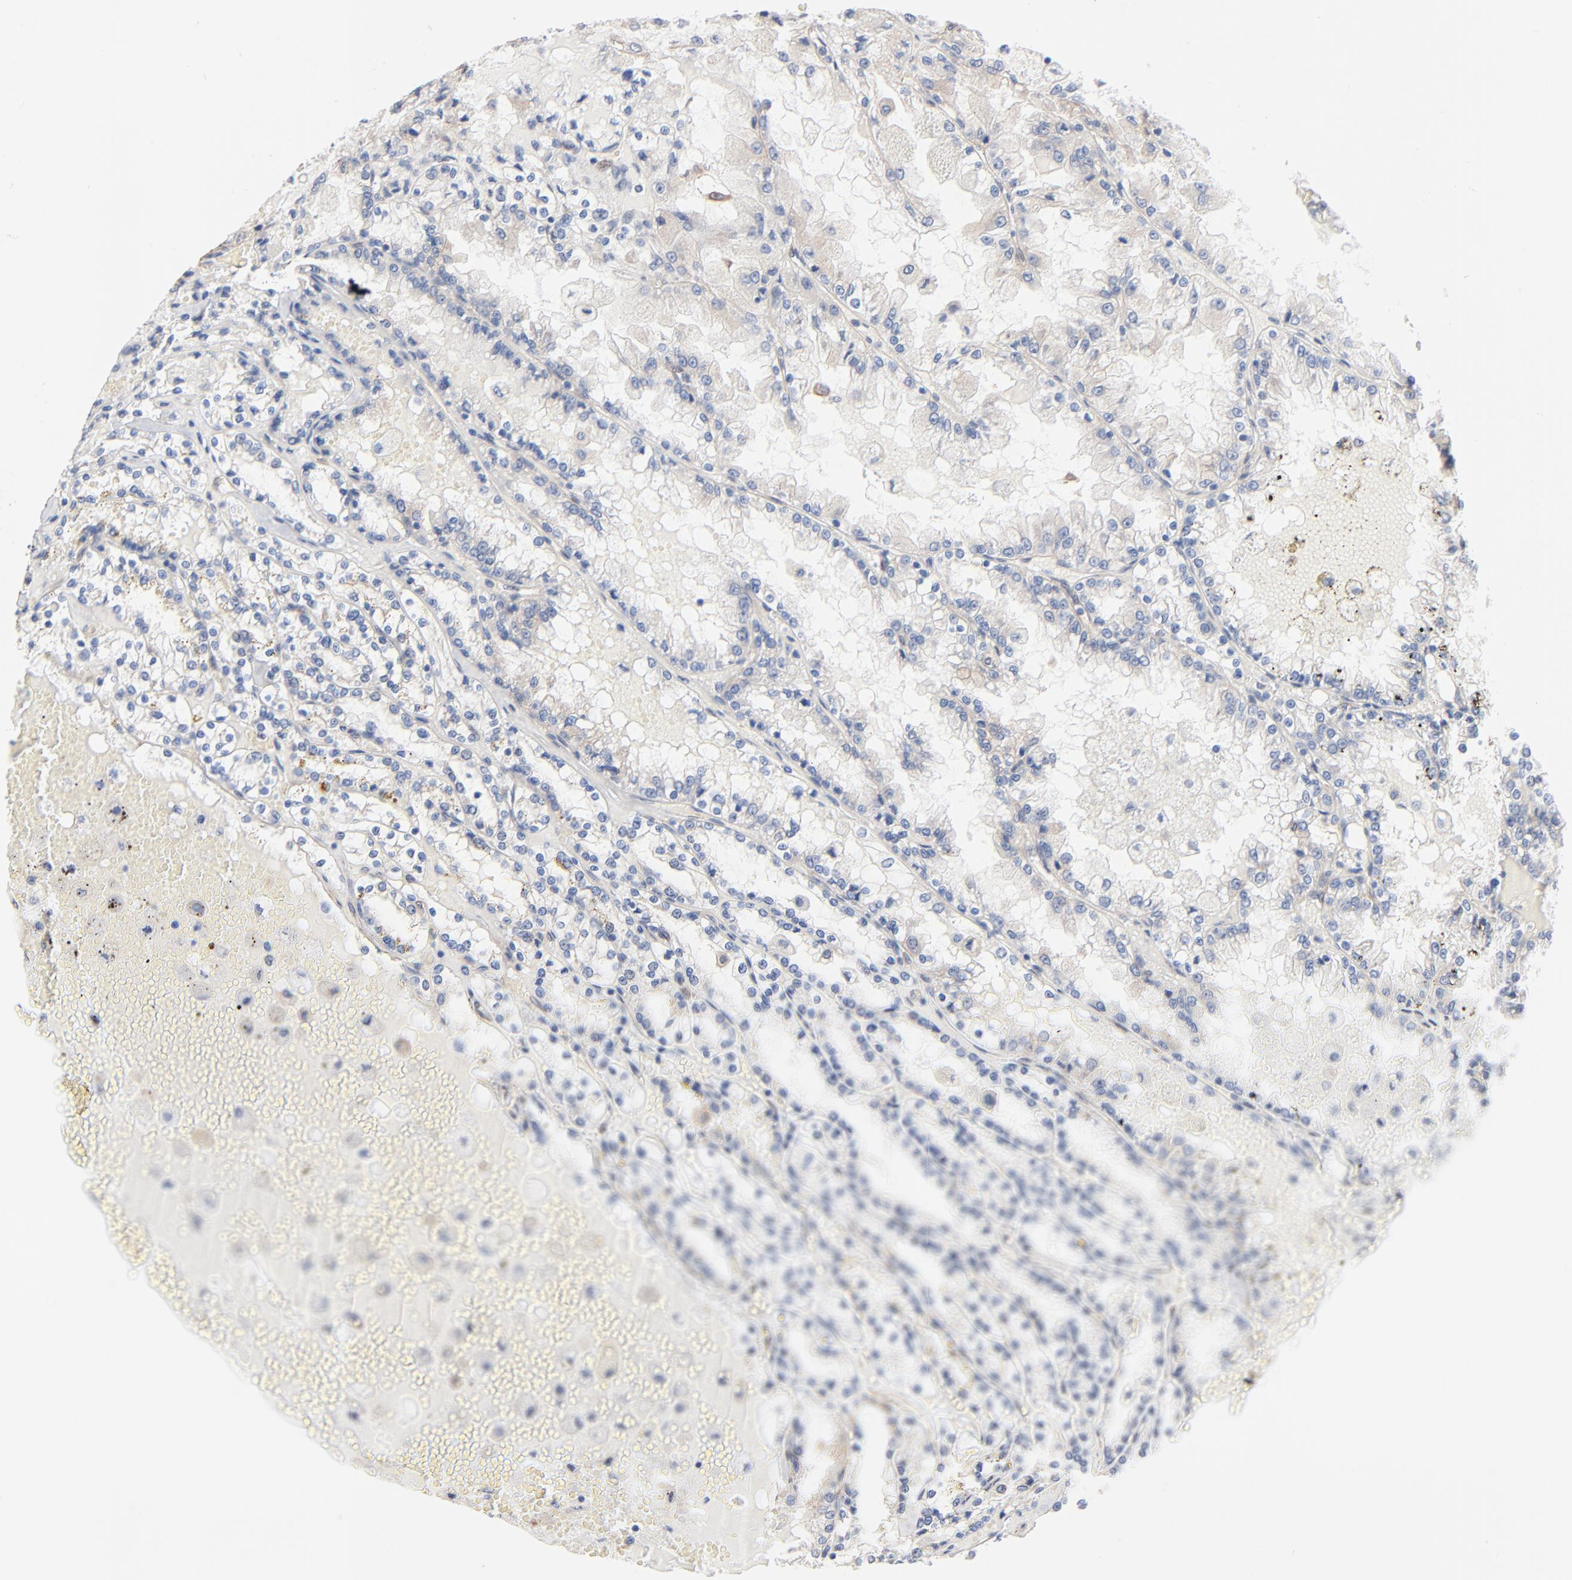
{"staining": {"intensity": "negative", "quantity": "none", "location": "none"}, "tissue": "renal cancer", "cell_type": "Tumor cells", "image_type": "cancer", "snomed": [{"axis": "morphology", "description": "Adenocarcinoma, NOS"}, {"axis": "topography", "description": "Kidney"}], "caption": "Renal cancer (adenocarcinoma) was stained to show a protein in brown. There is no significant positivity in tumor cells.", "gene": "ABCD4", "patient": {"sex": "female", "age": 56}}